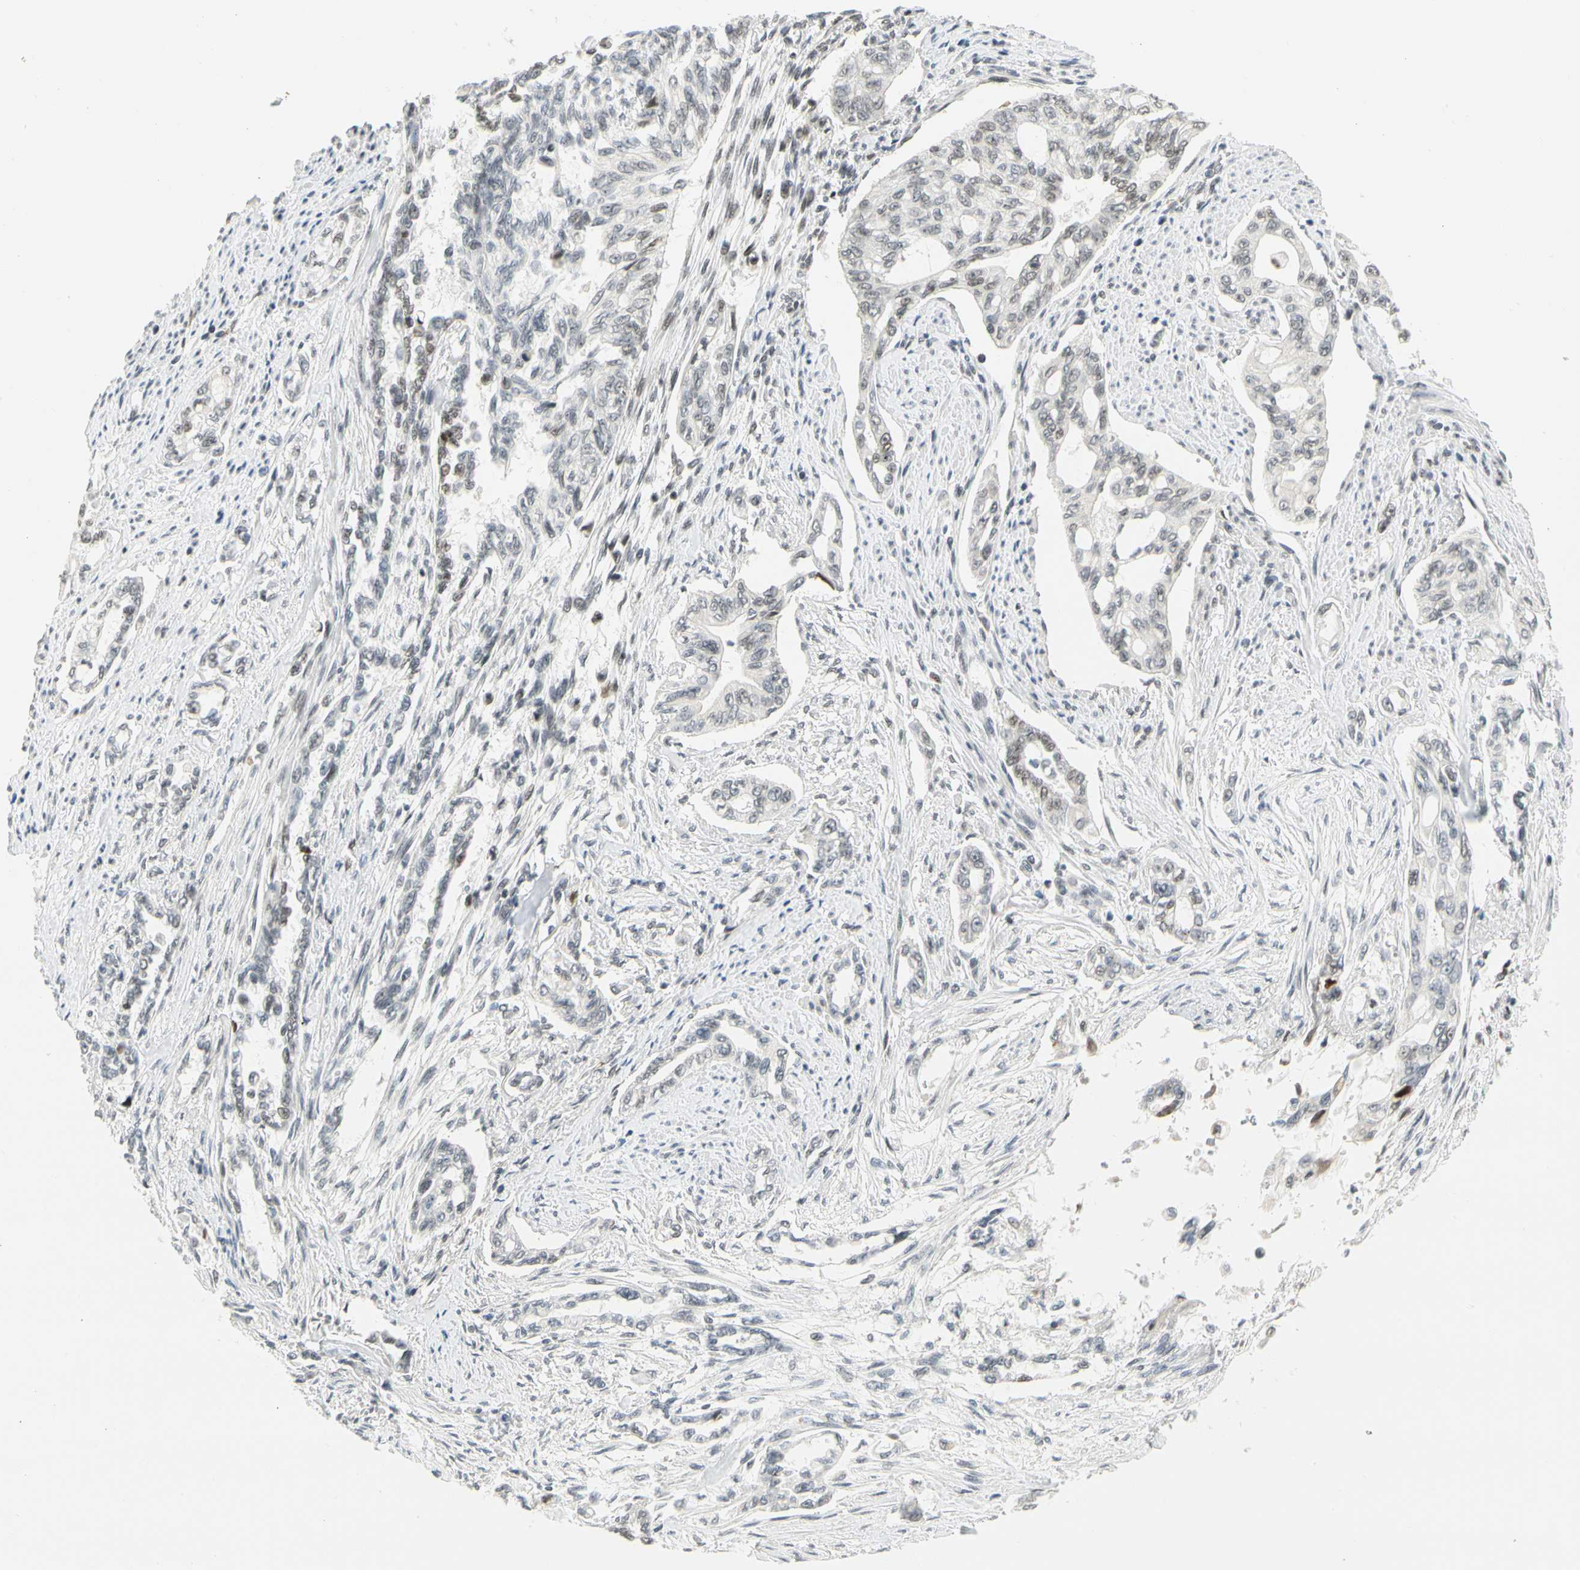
{"staining": {"intensity": "negative", "quantity": "none", "location": "none"}, "tissue": "pancreatic cancer", "cell_type": "Tumor cells", "image_type": "cancer", "snomed": [{"axis": "morphology", "description": "Normal tissue, NOS"}, {"axis": "topography", "description": "Pancreas"}], "caption": "Human pancreatic cancer stained for a protein using immunohistochemistry (IHC) displays no expression in tumor cells.", "gene": "ZSCAN16", "patient": {"sex": "male", "age": 42}}